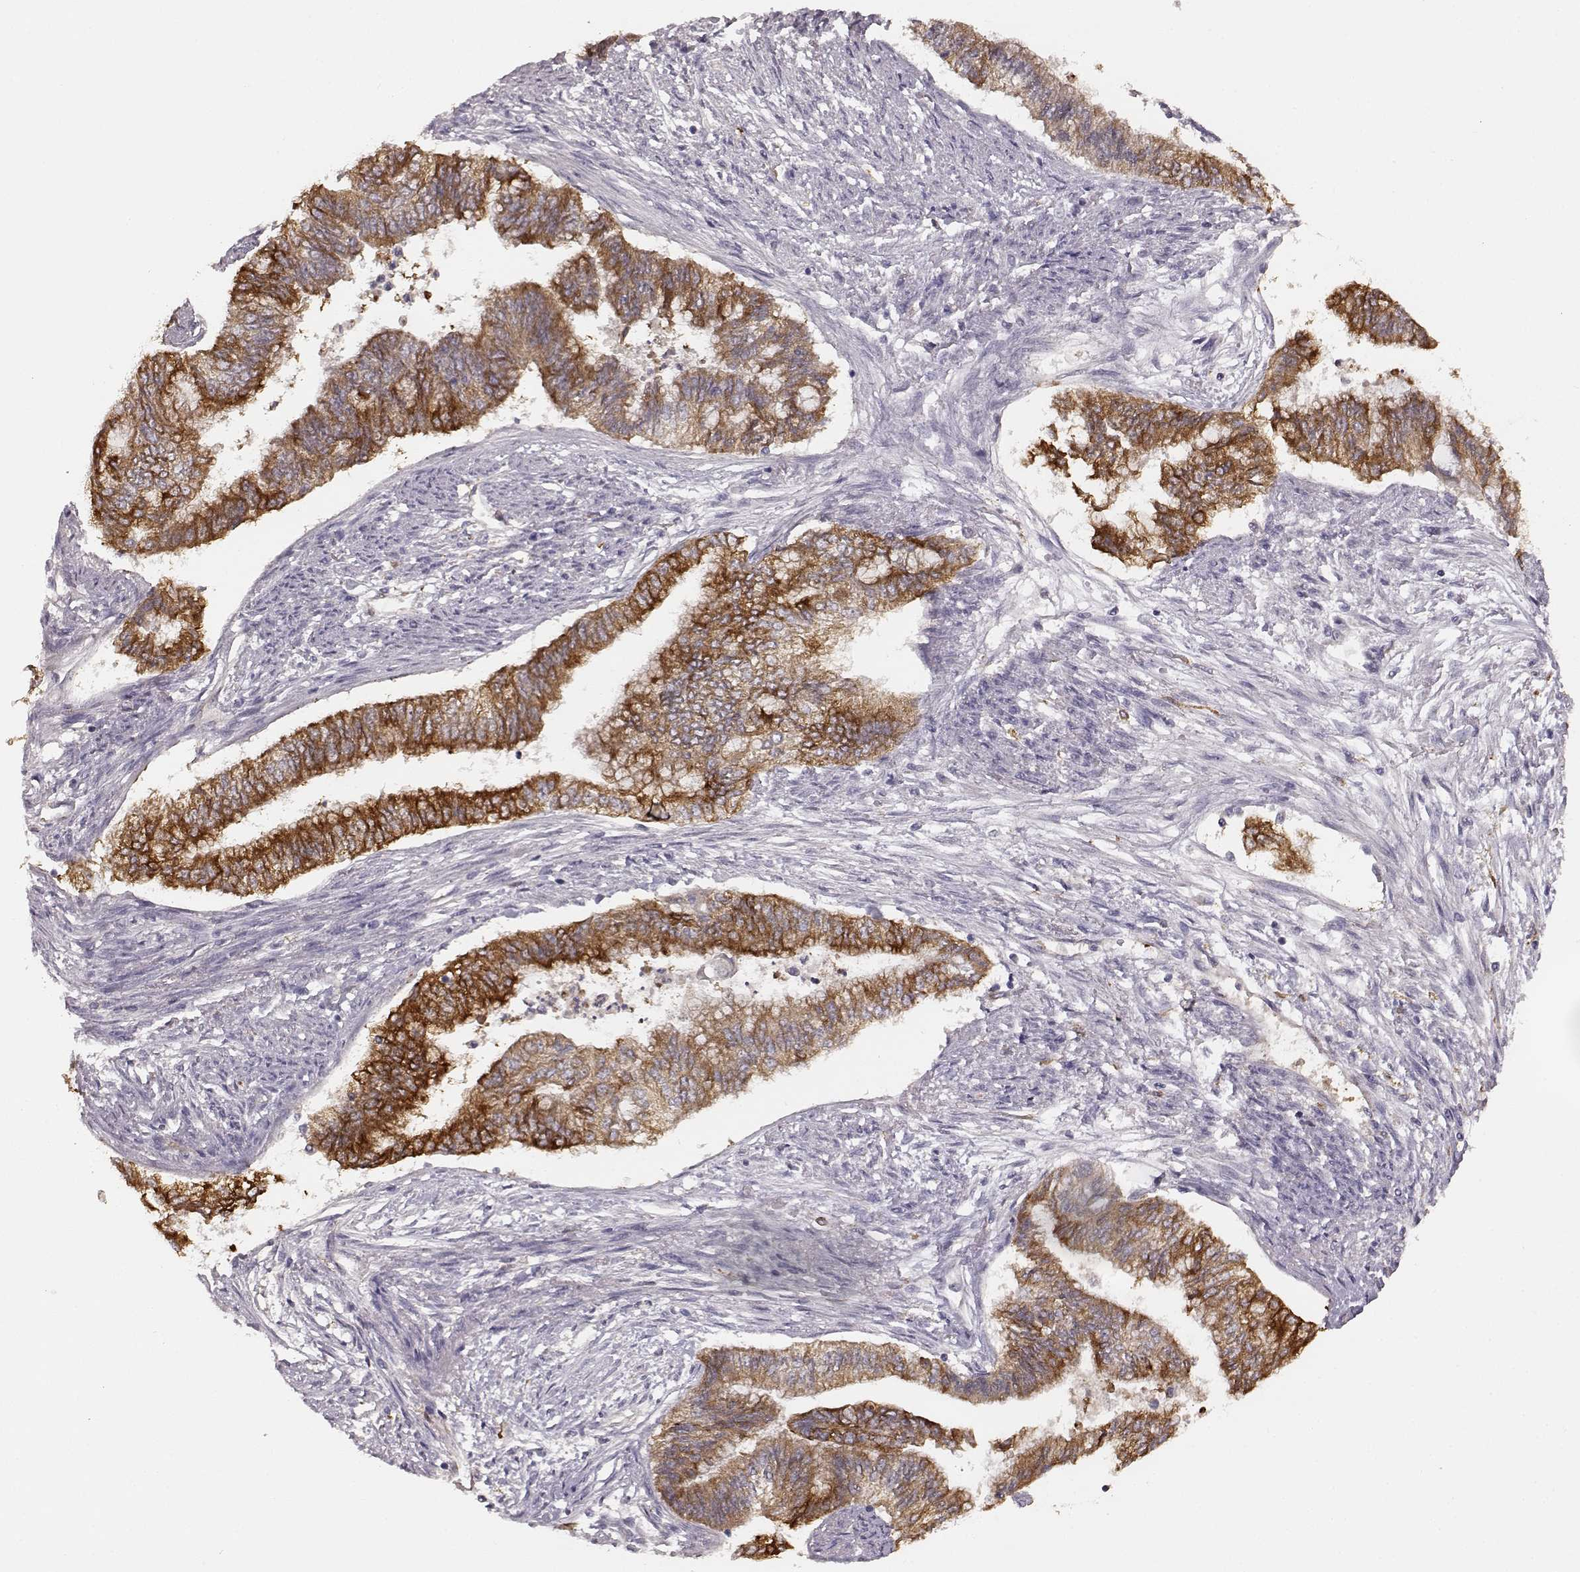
{"staining": {"intensity": "strong", "quantity": ">75%", "location": "cytoplasmic/membranous"}, "tissue": "endometrial cancer", "cell_type": "Tumor cells", "image_type": "cancer", "snomed": [{"axis": "morphology", "description": "Adenocarcinoma, NOS"}, {"axis": "topography", "description": "Endometrium"}], "caption": "An immunohistochemistry (IHC) micrograph of tumor tissue is shown. Protein staining in brown labels strong cytoplasmic/membranous positivity in endometrial cancer within tumor cells.", "gene": "GHR", "patient": {"sex": "female", "age": 65}}